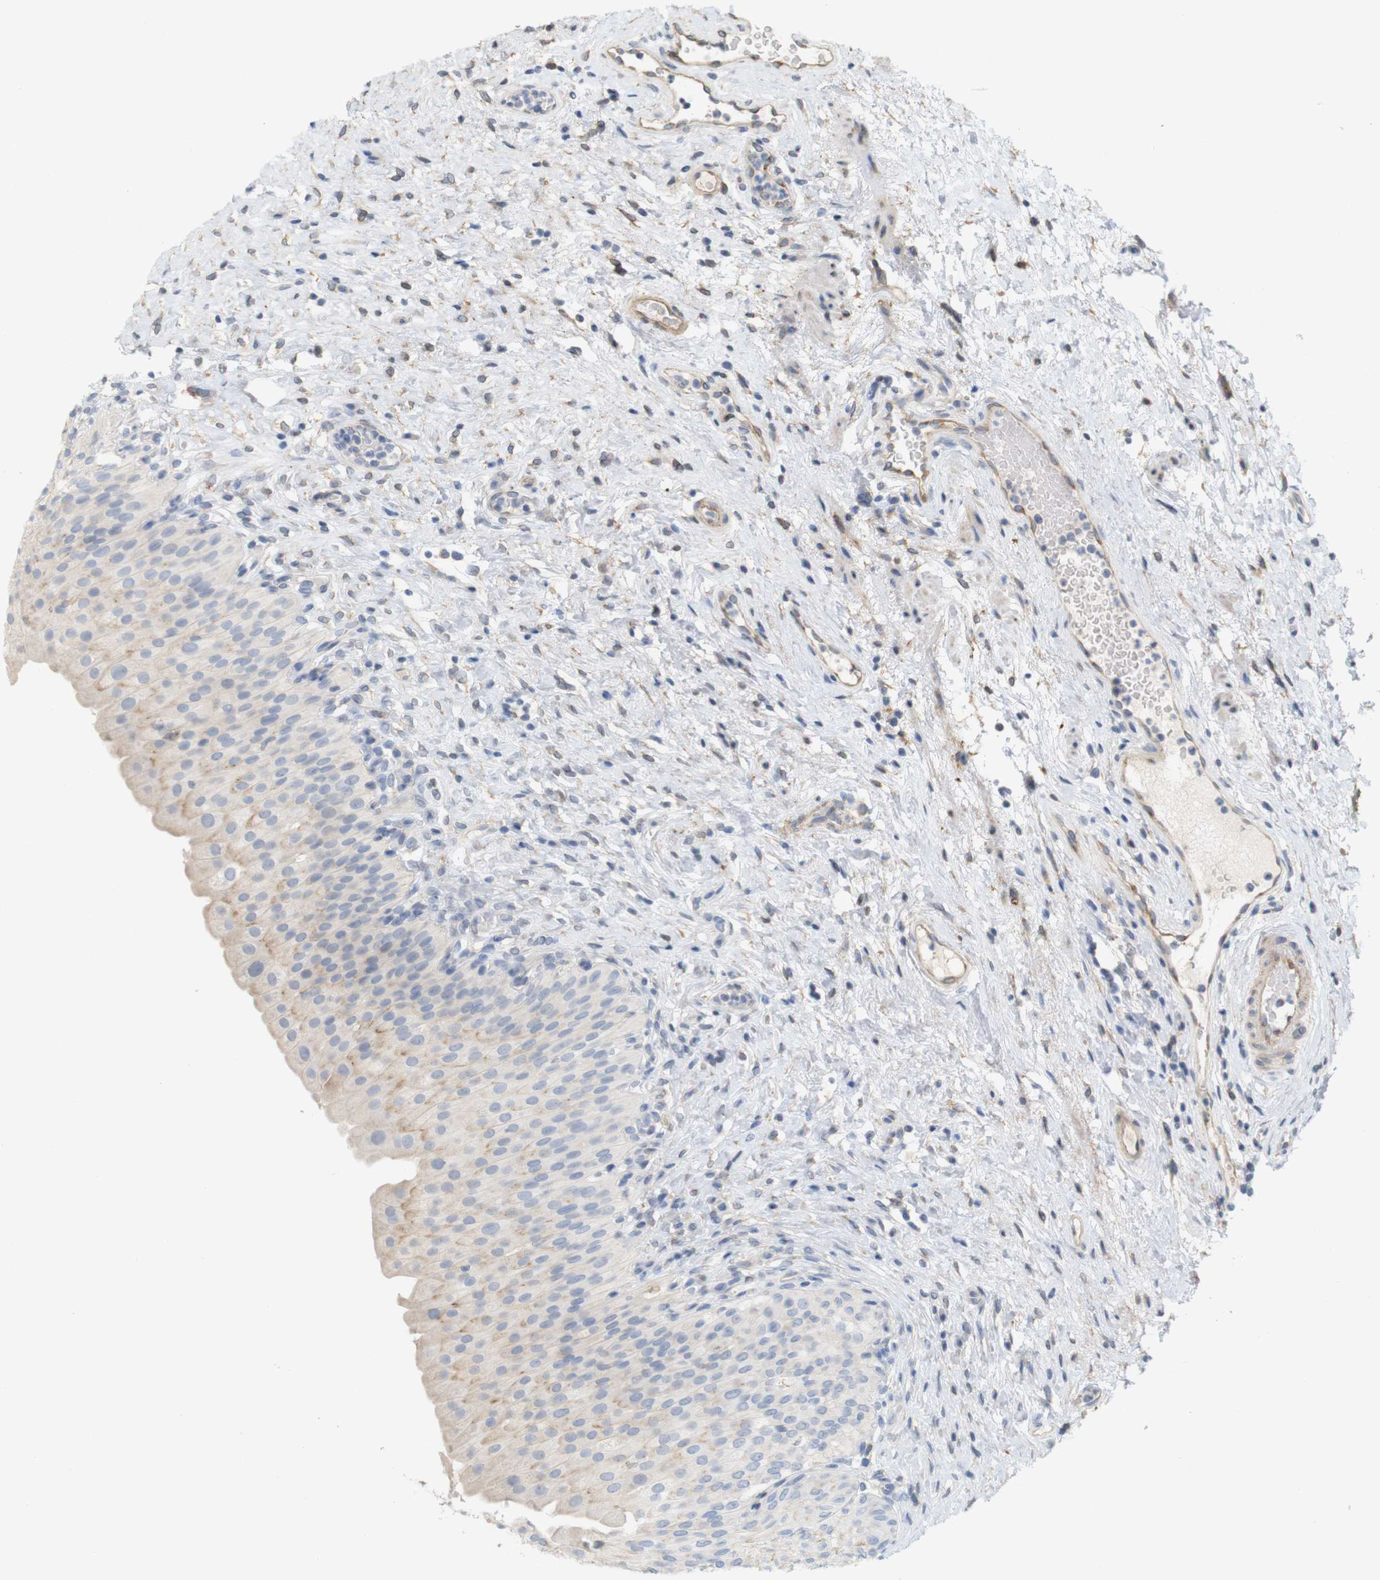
{"staining": {"intensity": "weak", "quantity": "<25%", "location": "cytoplasmic/membranous"}, "tissue": "urinary bladder", "cell_type": "Urothelial cells", "image_type": "normal", "snomed": [{"axis": "morphology", "description": "Normal tissue, NOS"}, {"axis": "morphology", "description": "Urothelial carcinoma, High grade"}, {"axis": "topography", "description": "Urinary bladder"}], "caption": "High magnification brightfield microscopy of benign urinary bladder stained with DAB (3,3'-diaminobenzidine) (brown) and counterstained with hematoxylin (blue): urothelial cells show no significant expression. (Stains: DAB (3,3'-diaminobenzidine) IHC with hematoxylin counter stain, Microscopy: brightfield microscopy at high magnification).", "gene": "ITPR1", "patient": {"sex": "male", "age": 46}}